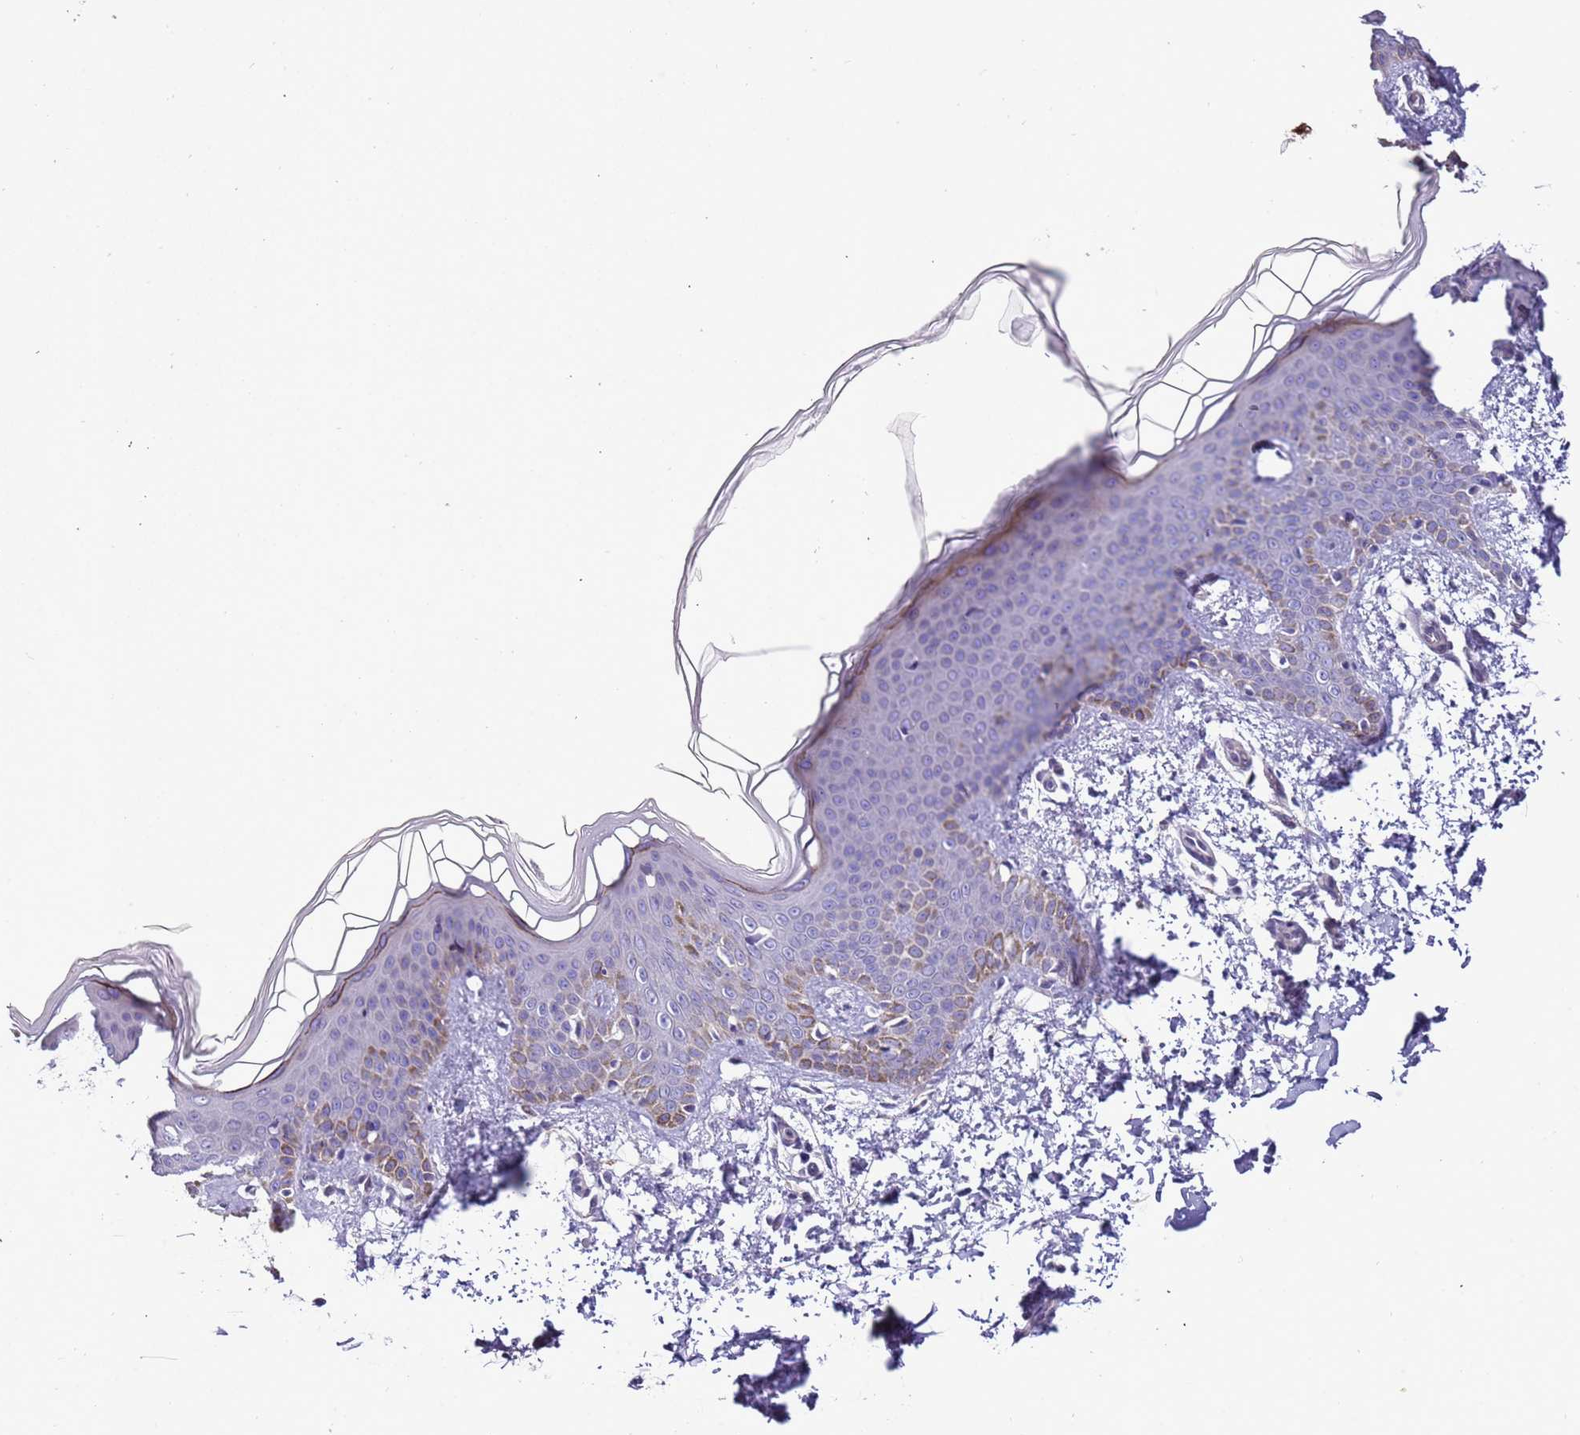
{"staining": {"intensity": "negative", "quantity": "none", "location": "none"}, "tissue": "skin", "cell_type": "Fibroblasts", "image_type": "normal", "snomed": [{"axis": "morphology", "description": "Normal tissue, NOS"}, {"axis": "topography", "description": "Skin"}], "caption": "Immunohistochemistry (IHC) of benign skin exhibits no positivity in fibroblasts. (DAB immunohistochemistry visualized using brightfield microscopy, high magnification).", "gene": "PLEKHH1", "patient": {"sex": "male", "age": 36}}